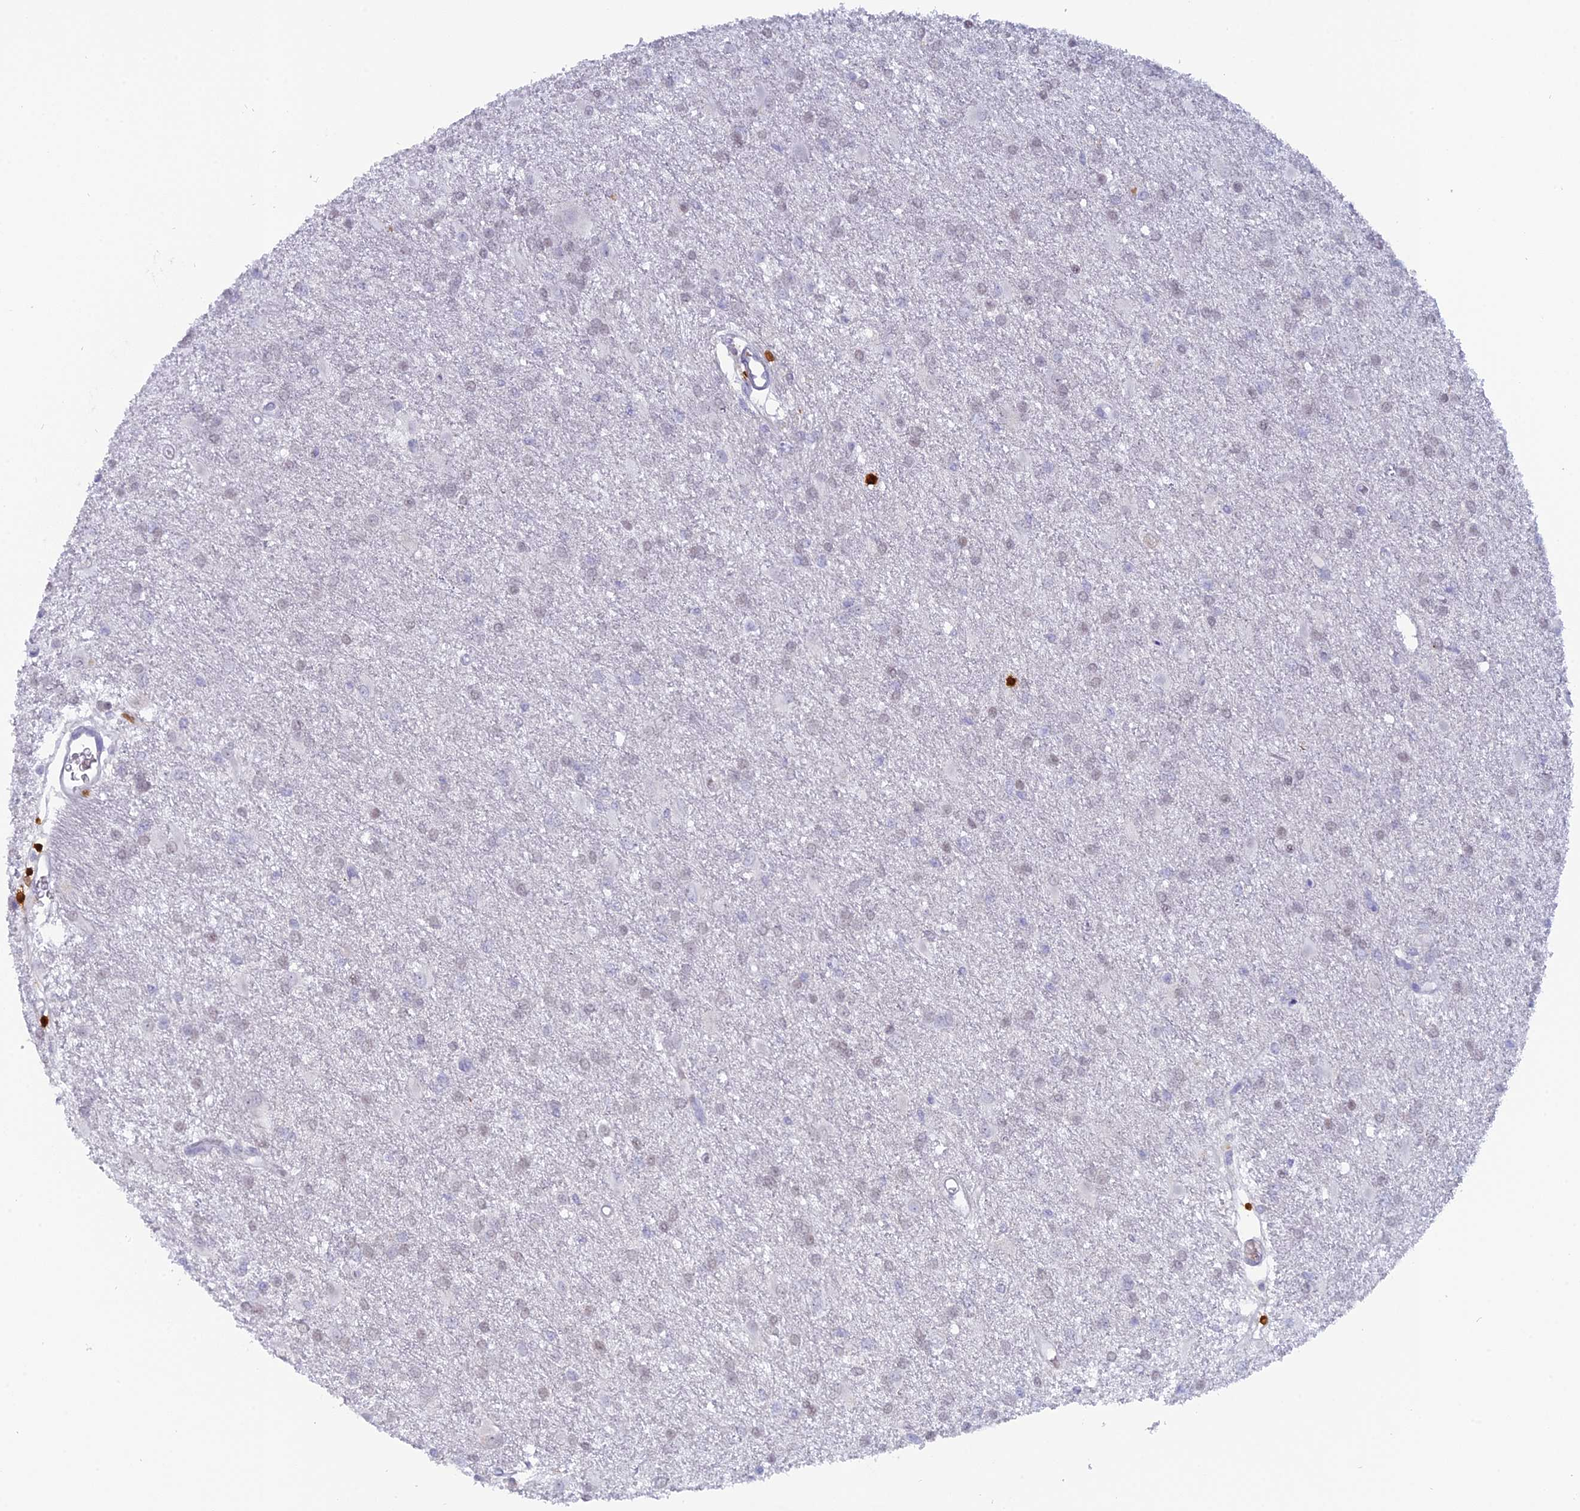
{"staining": {"intensity": "negative", "quantity": "none", "location": "none"}, "tissue": "glioma", "cell_type": "Tumor cells", "image_type": "cancer", "snomed": [{"axis": "morphology", "description": "Glioma, malignant, High grade"}, {"axis": "topography", "description": "Brain"}], "caption": "This is an immunohistochemistry (IHC) micrograph of human malignant high-grade glioma. There is no expression in tumor cells.", "gene": "PGBD4", "patient": {"sex": "female", "age": 50}}